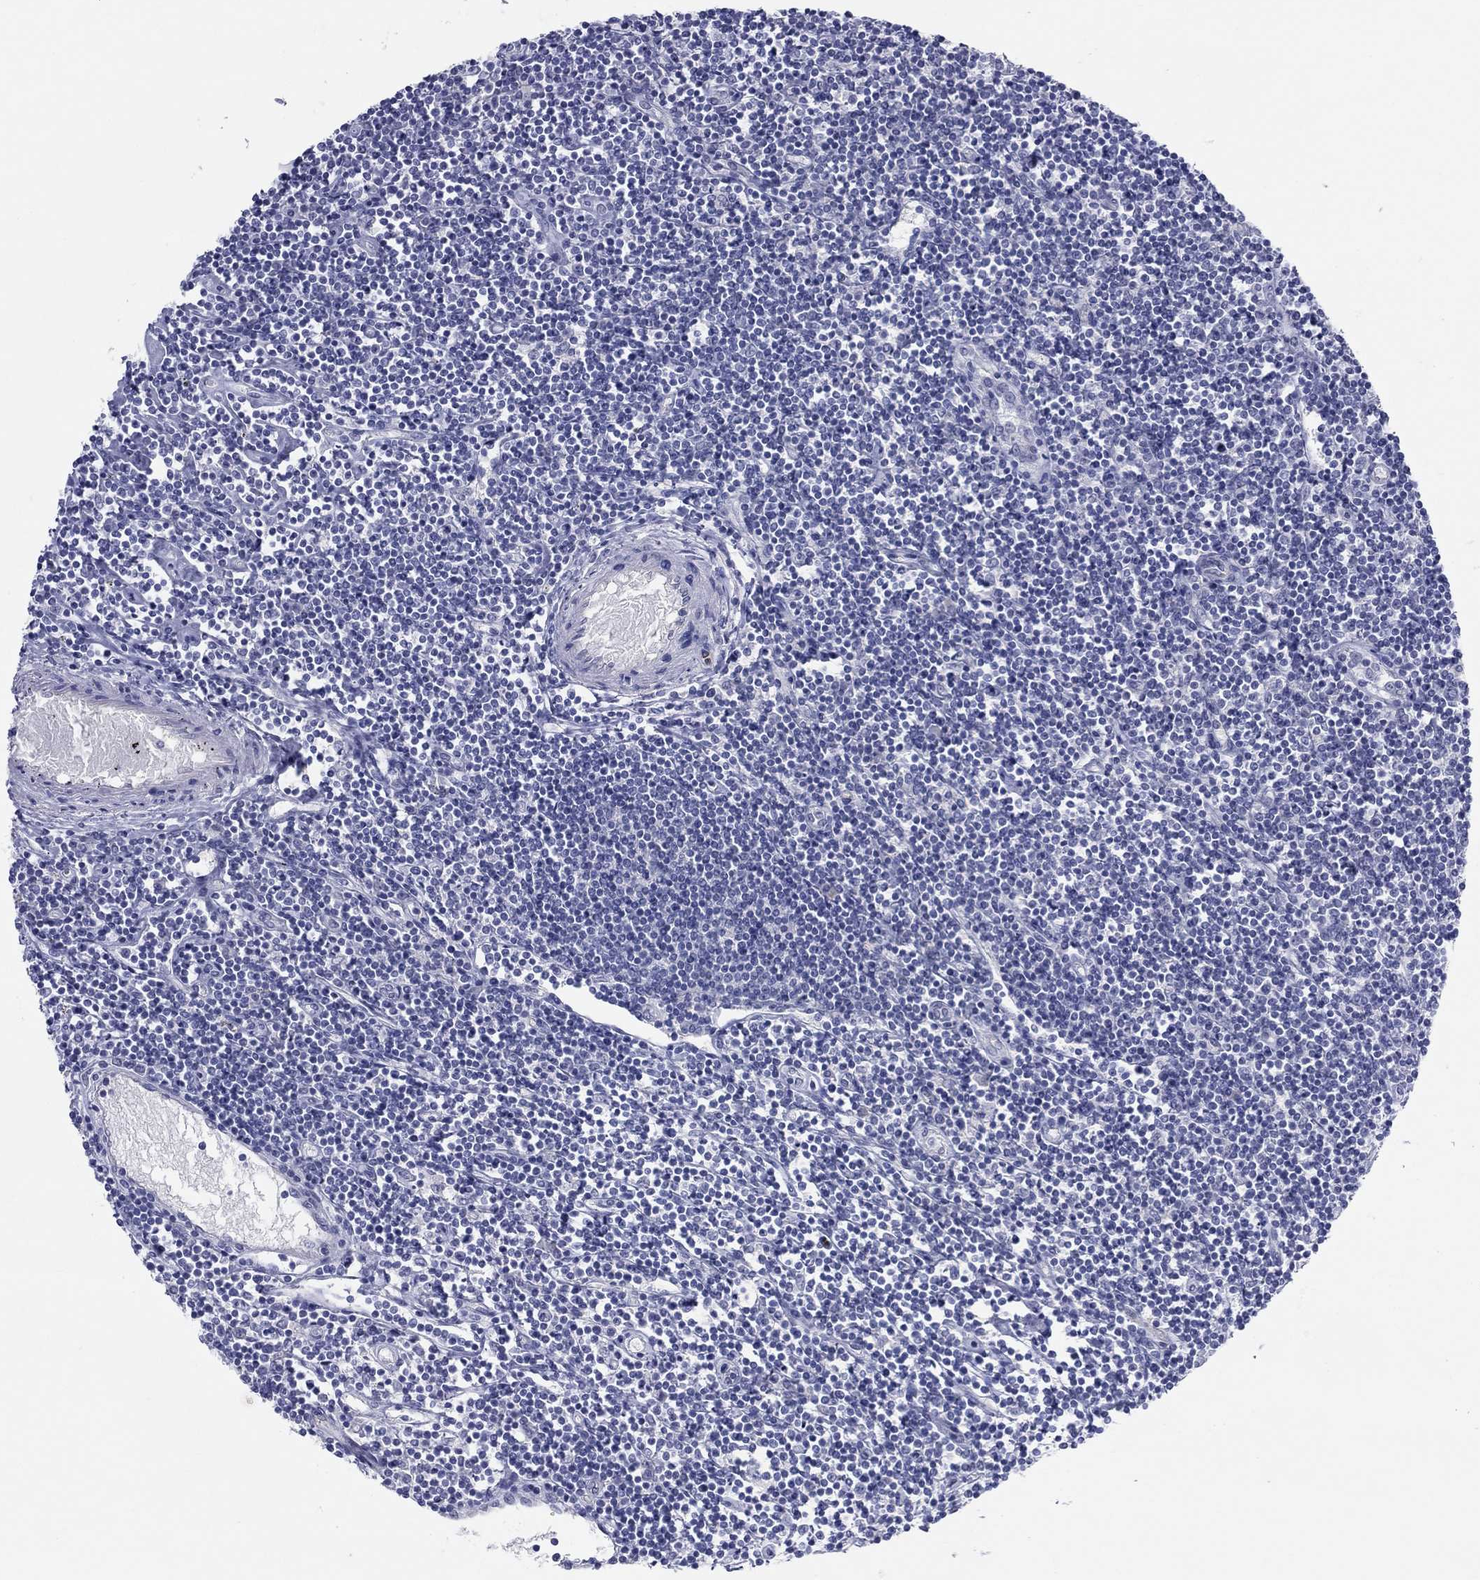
{"staining": {"intensity": "negative", "quantity": "none", "location": "none"}, "tissue": "lymphoma", "cell_type": "Tumor cells", "image_type": "cancer", "snomed": [{"axis": "morphology", "description": "Hodgkin's disease, NOS"}, {"axis": "topography", "description": "Lymph node"}], "caption": "Tumor cells show no significant protein staining in lymphoma.", "gene": "PLS1", "patient": {"sex": "male", "age": 40}}